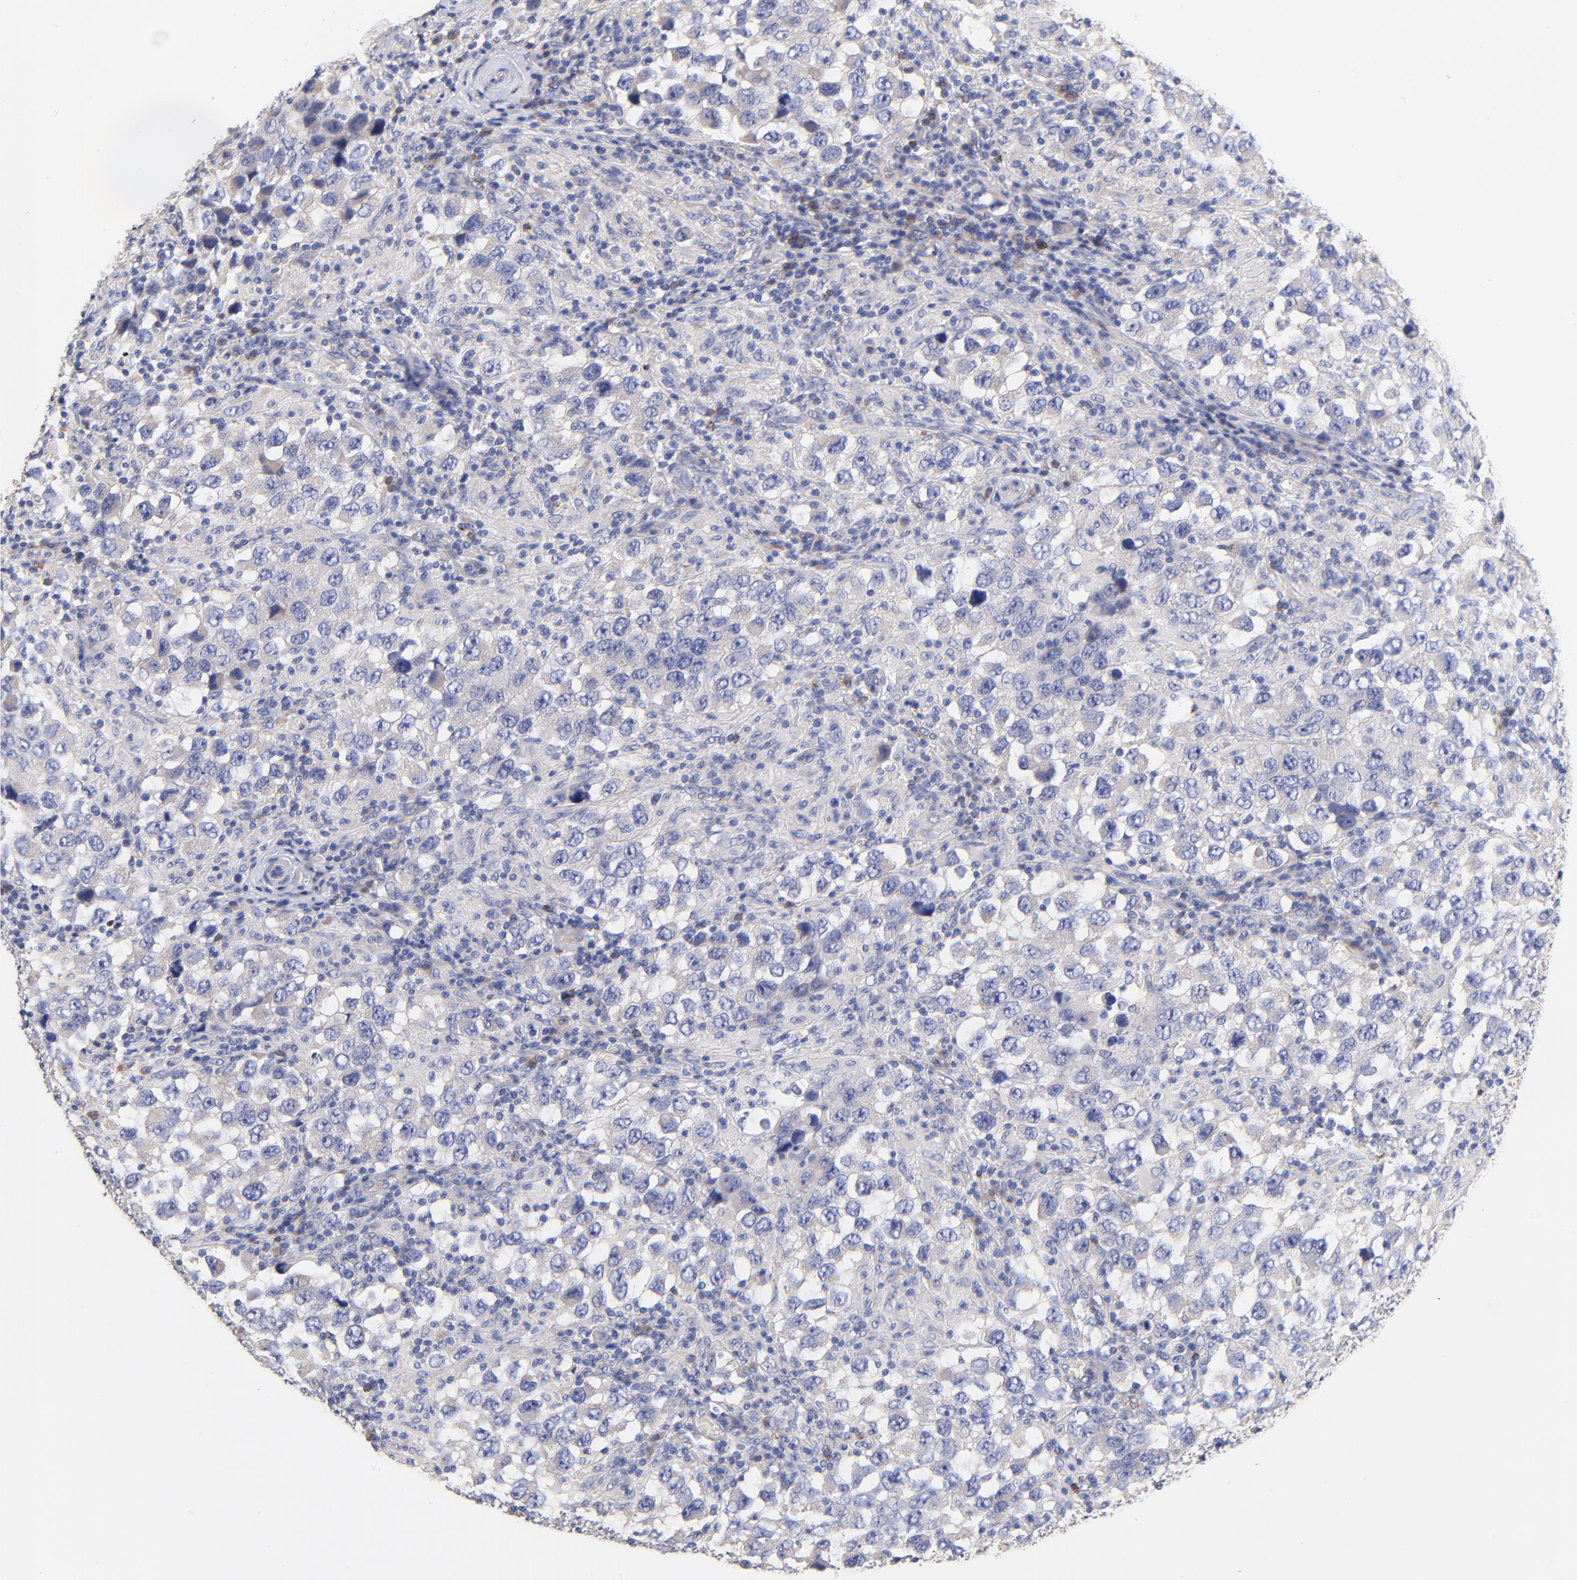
{"staining": {"intensity": "negative", "quantity": "none", "location": "none"}, "tissue": "testis cancer", "cell_type": "Tumor cells", "image_type": "cancer", "snomed": [{"axis": "morphology", "description": "Carcinoma, Embryonal, NOS"}, {"axis": "topography", "description": "Testis"}], "caption": "Testis cancer (embryonal carcinoma) was stained to show a protein in brown. There is no significant positivity in tumor cells. (Stains: DAB (3,3'-diaminobenzidine) immunohistochemistry with hematoxylin counter stain, Microscopy: brightfield microscopy at high magnification).", "gene": "TNFRSF13C", "patient": {"sex": "male", "age": 21}}